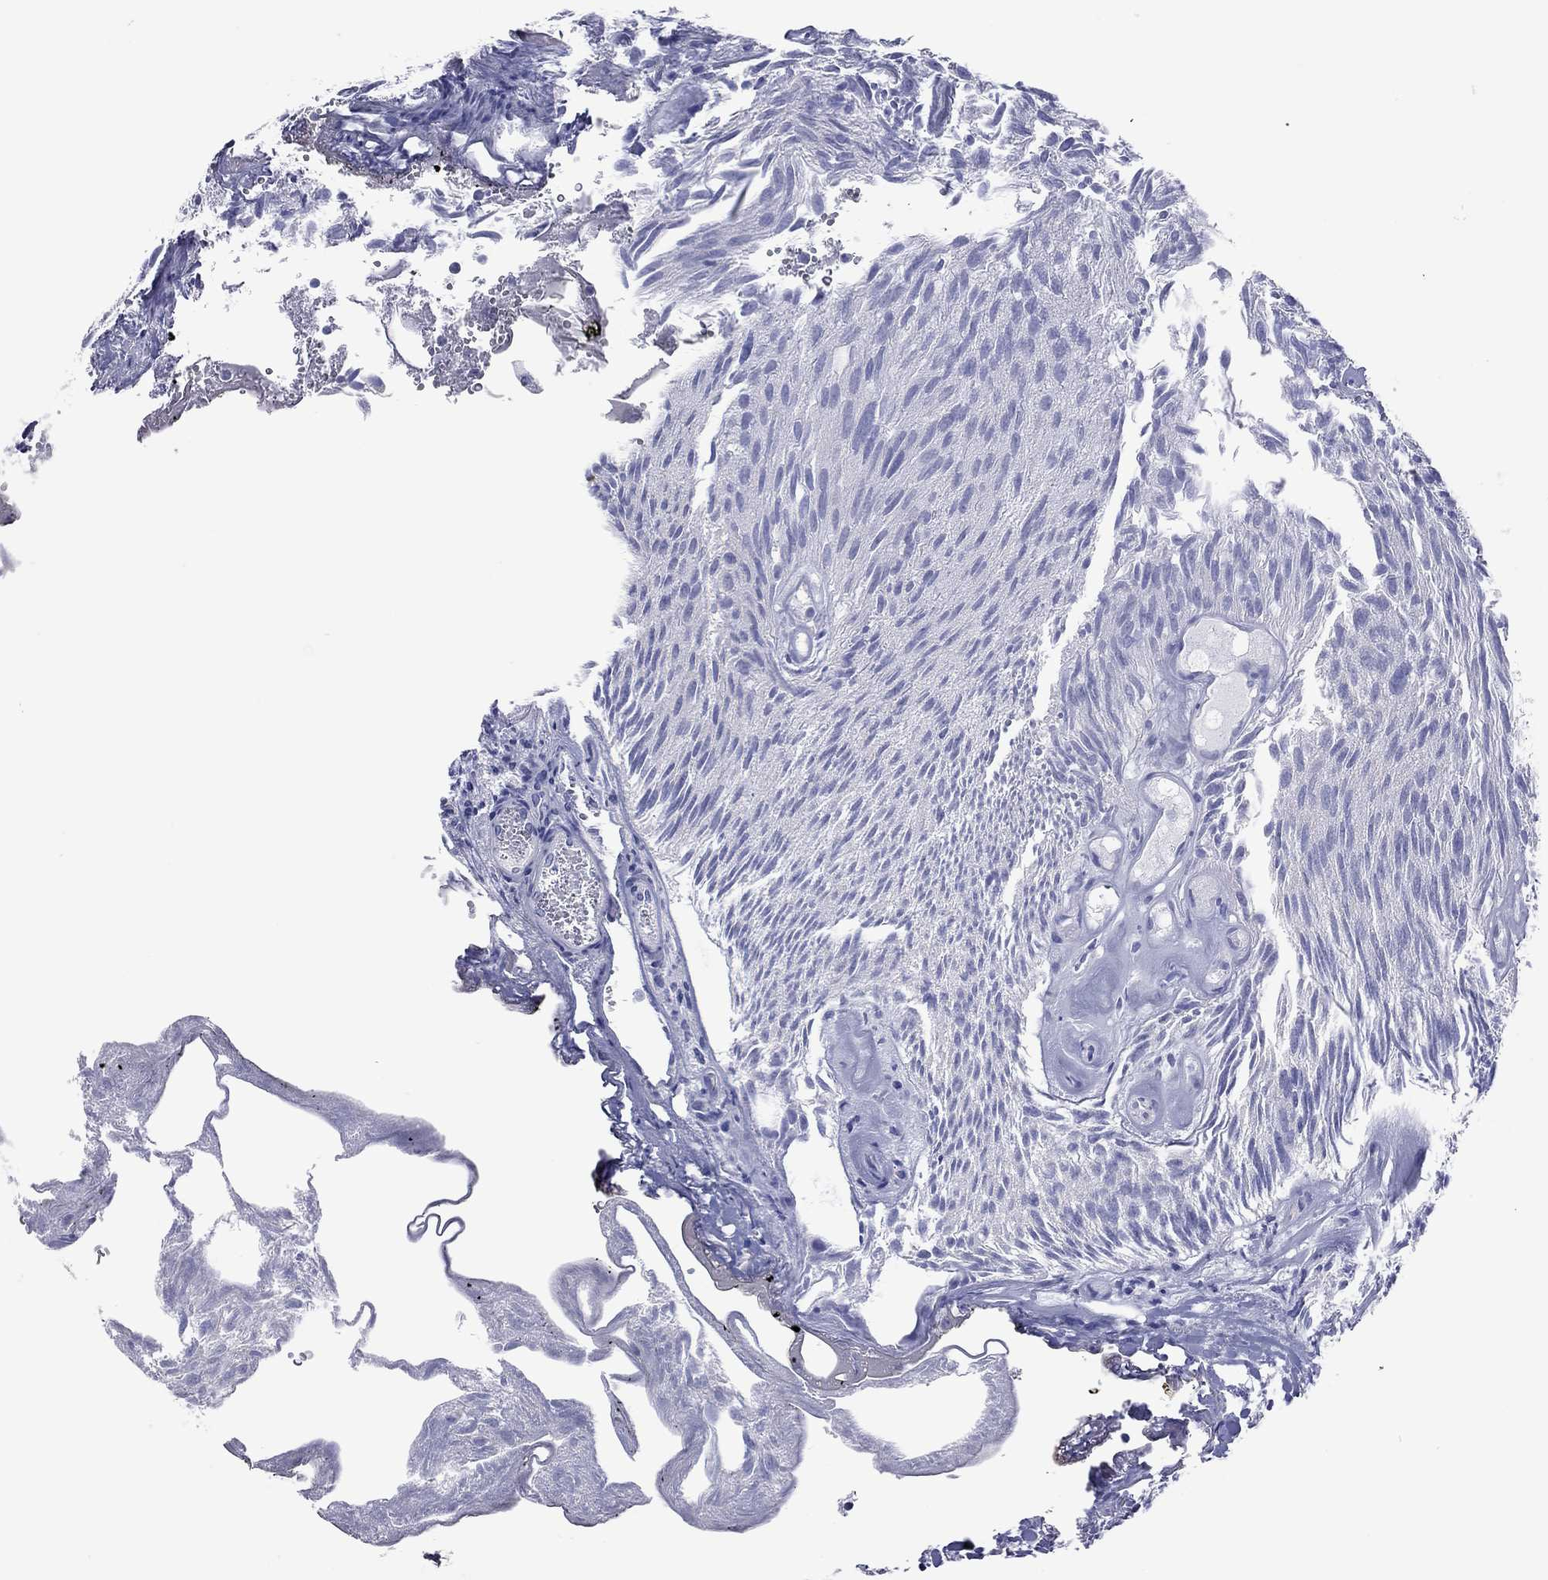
{"staining": {"intensity": "negative", "quantity": "none", "location": "none"}, "tissue": "urothelial cancer", "cell_type": "Tumor cells", "image_type": "cancer", "snomed": [{"axis": "morphology", "description": "Urothelial carcinoma, Low grade"}, {"axis": "topography", "description": "Urinary bladder"}], "caption": "High power microscopy micrograph of an IHC image of urothelial cancer, revealing no significant expression in tumor cells.", "gene": "VSIG10", "patient": {"sex": "female", "age": 87}}